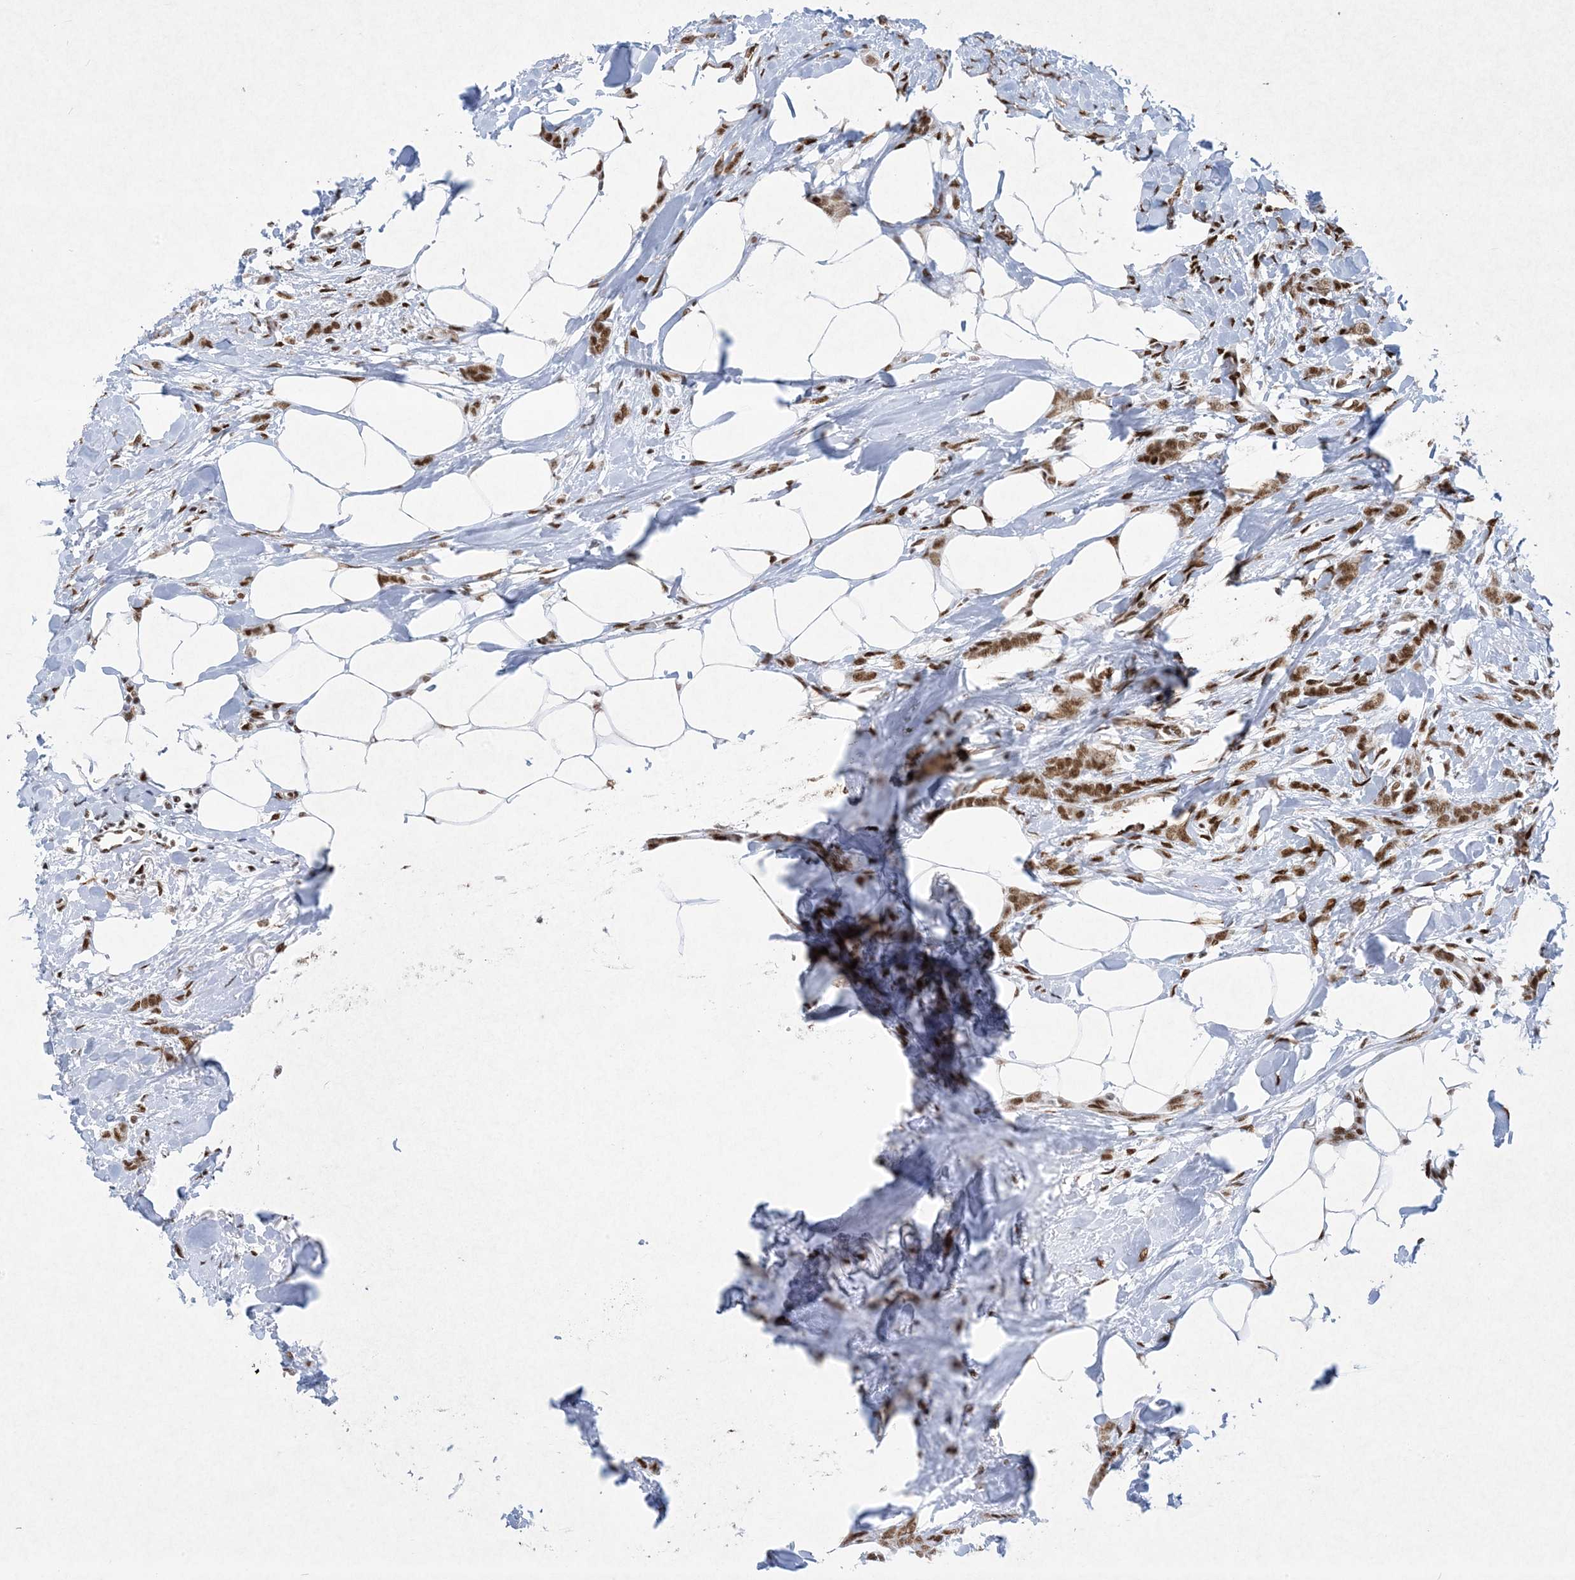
{"staining": {"intensity": "moderate", "quantity": ">75%", "location": "nuclear"}, "tissue": "breast cancer", "cell_type": "Tumor cells", "image_type": "cancer", "snomed": [{"axis": "morphology", "description": "Lobular carcinoma, in situ"}, {"axis": "morphology", "description": "Lobular carcinoma"}, {"axis": "topography", "description": "Breast"}], "caption": "DAB immunohistochemical staining of breast cancer (lobular carcinoma in situ) shows moderate nuclear protein staining in approximately >75% of tumor cells.", "gene": "PKNOX2", "patient": {"sex": "female", "age": 41}}